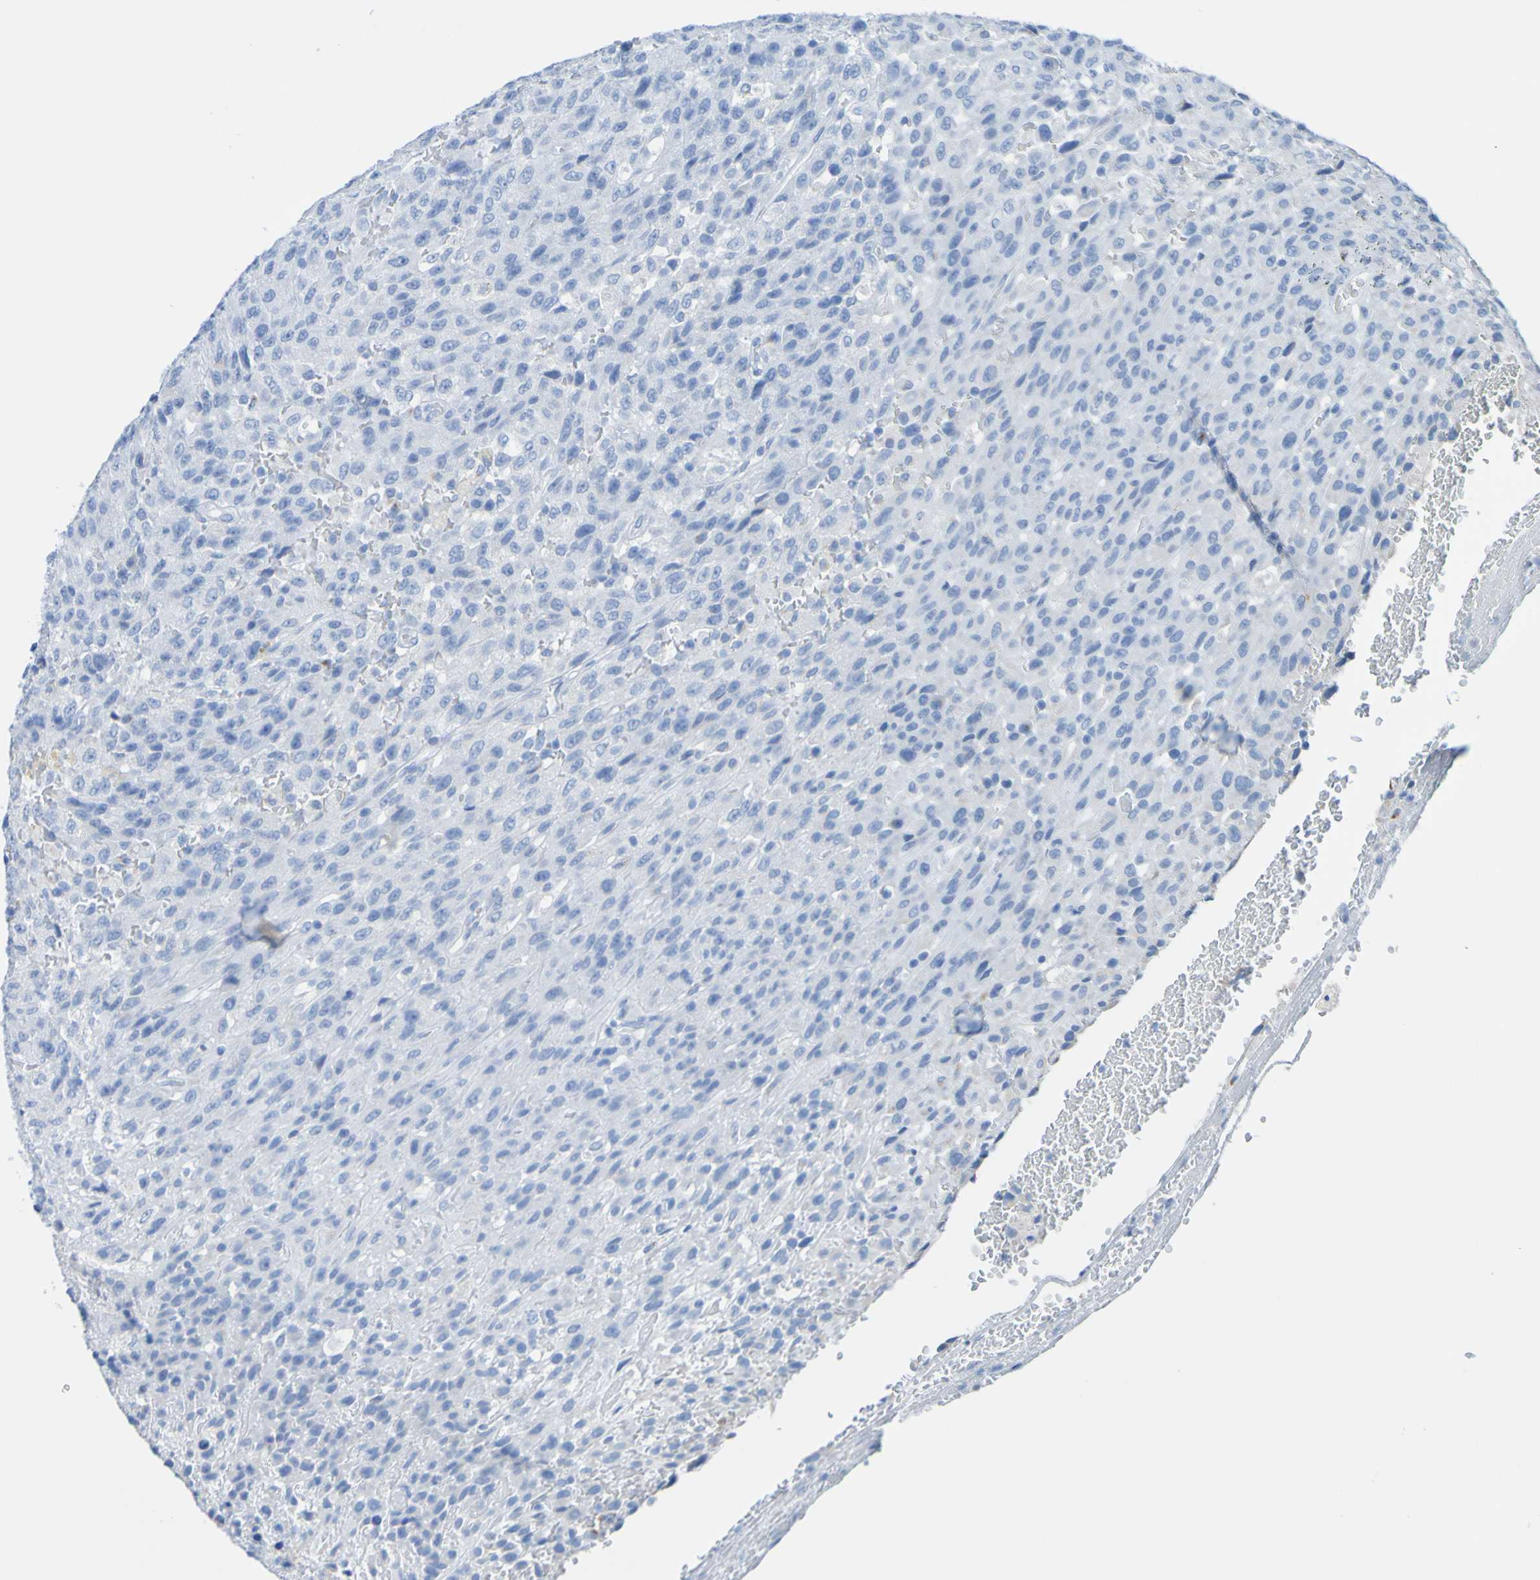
{"staining": {"intensity": "negative", "quantity": "none", "location": "none"}, "tissue": "urothelial cancer", "cell_type": "Tumor cells", "image_type": "cancer", "snomed": [{"axis": "morphology", "description": "Urothelial carcinoma, High grade"}, {"axis": "topography", "description": "Urinary bladder"}], "caption": "Urothelial cancer stained for a protein using immunohistochemistry (IHC) demonstrates no positivity tumor cells.", "gene": "ACMSD", "patient": {"sex": "male", "age": 66}}